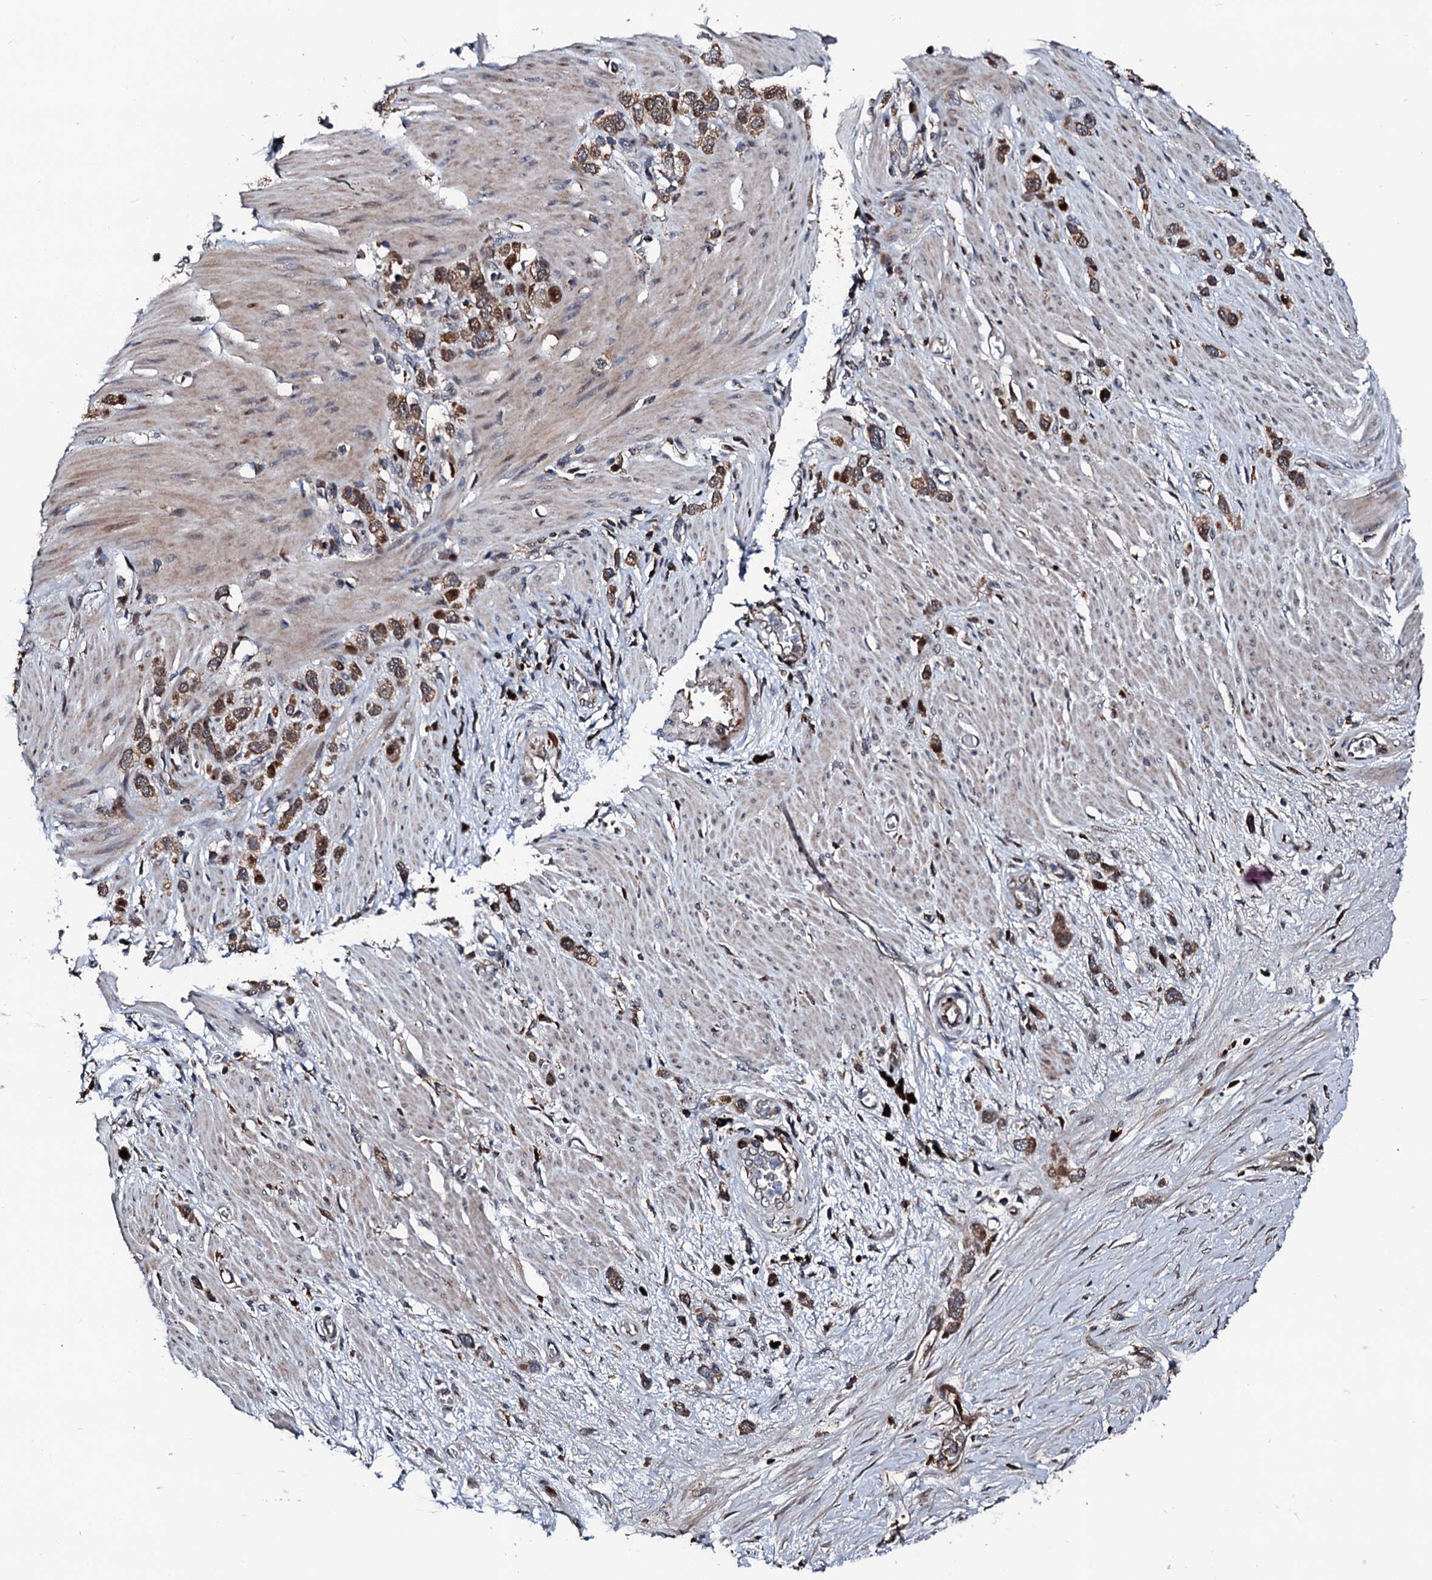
{"staining": {"intensity": "moderate", "quantity": ">75%", "location": "cytoplasmic/membranous"}, "tissue": "stomach cancer", "cell_type": "Tumor cells", "image_type": "cancer", "snomed": [{"axis": "morphology", "description": "Adenocarcinoma, NOS"}, {"axis": "morphology", "description": "Adenocarcinoma, High grade"}, {"axis": "topography", "description": "Stomach, upper"}, {"axis": "topography", "description": "Stomach, lower"}], "caption": "The histopathology image reveals a brown stain indicating the presence of a protein in the cytoplasmic/membranous of tumor cells in stomach adenocarcinoma.", "gene": "KIF18A", "patient": {"sex": "female", "age": 65}}